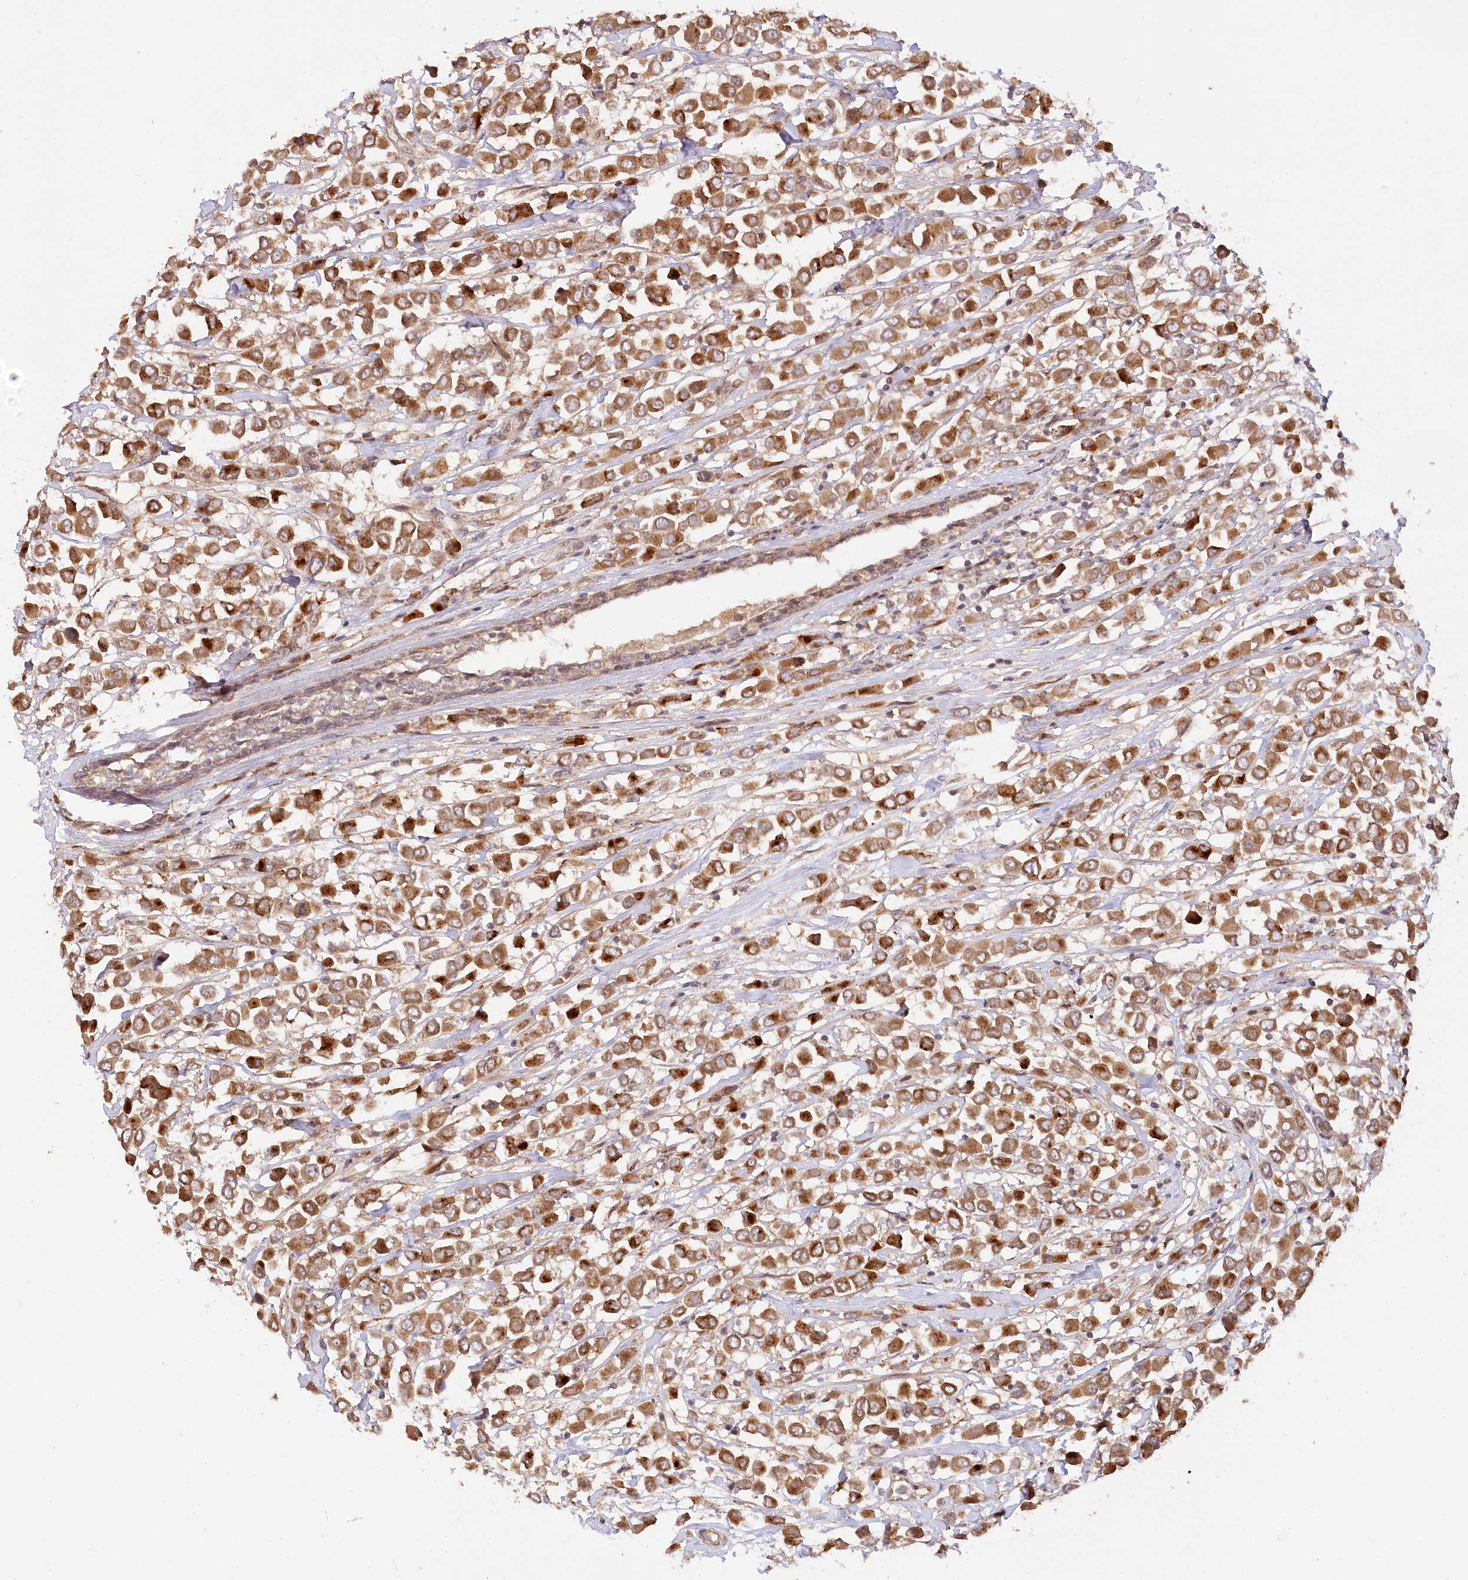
{"staining": {"intensity": "moderate", "quantity": ">75%", "location": "cytoplasmic/membranous"}, "tissue": "breast cancer", "cell_type": "Tumor cells", "image_type": "cancer", "snomed": [{"axis": "morphology", "description": "Duct carcinoma"}, {"axis": "topography", "description": "Breast"}], "caption": "Immunohistochemistry of breast cancer exhibits medium levels of moderate cytoplasmic/membranous positivity in approximately >75% of tumor cells.", "gene": "CEP70", "patient": {"sex": "female", "age": 61}}